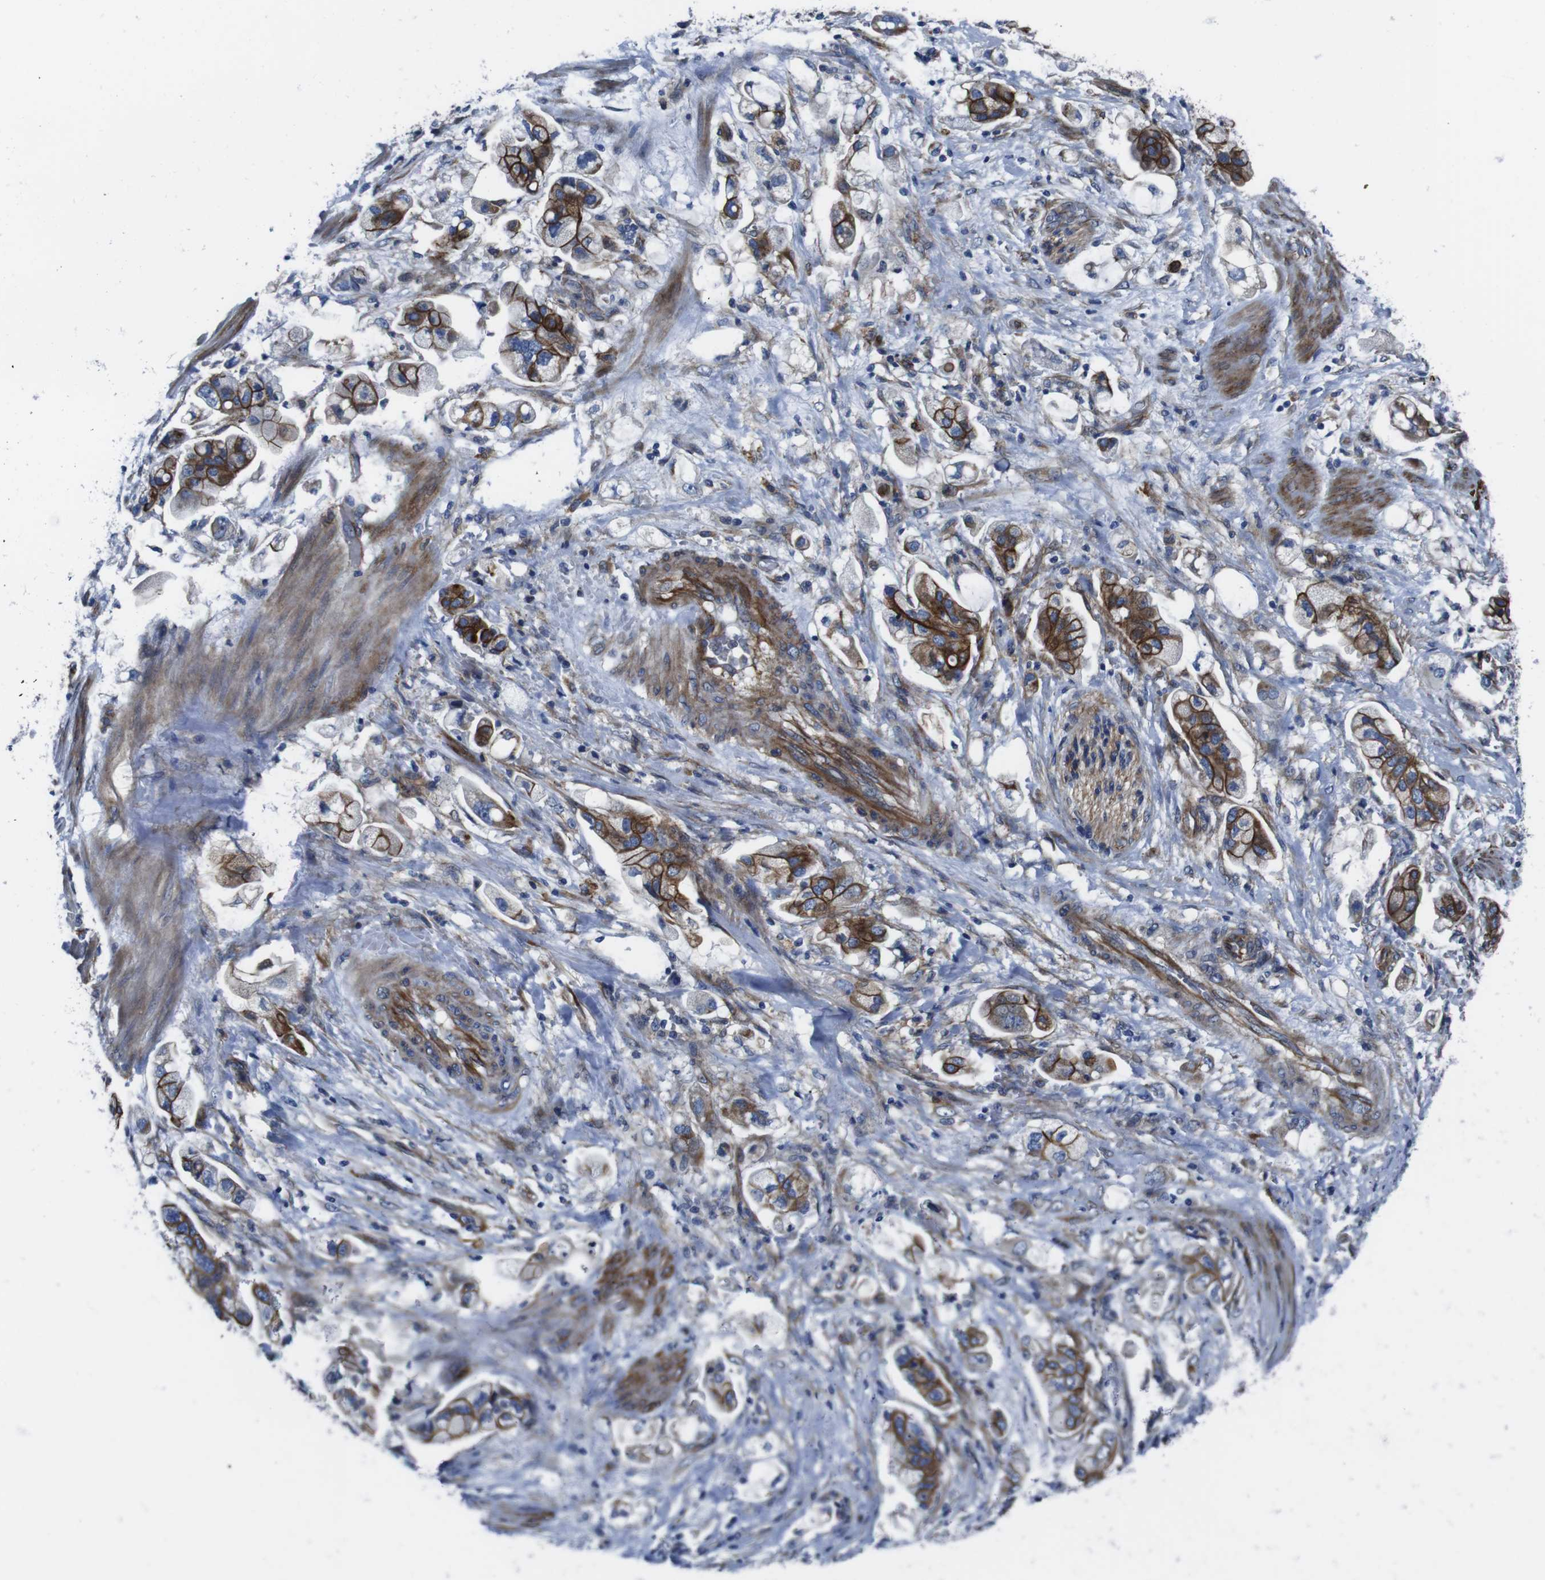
{"staining": {"intensity": "strong", "quantity": ">75%", "location": "cytoplasmic/membranous"}, "tissue": "stomach cancer", "cell_type": "Tumor cells", "image_type": "cancer", "snomed": [{"axis": "morphology", "description": "Adenocarcinoma, NOS"}, {"axis": "topography", "description": "Stomach"}], "caption": "Immunohistochemical staining of stomach cancer shows strong cytoplasmic/membranous protein positivity in approximately >75% of tumor cells.", "gene": "NUMB", "patient": {"sex": "male", "age": 62}}